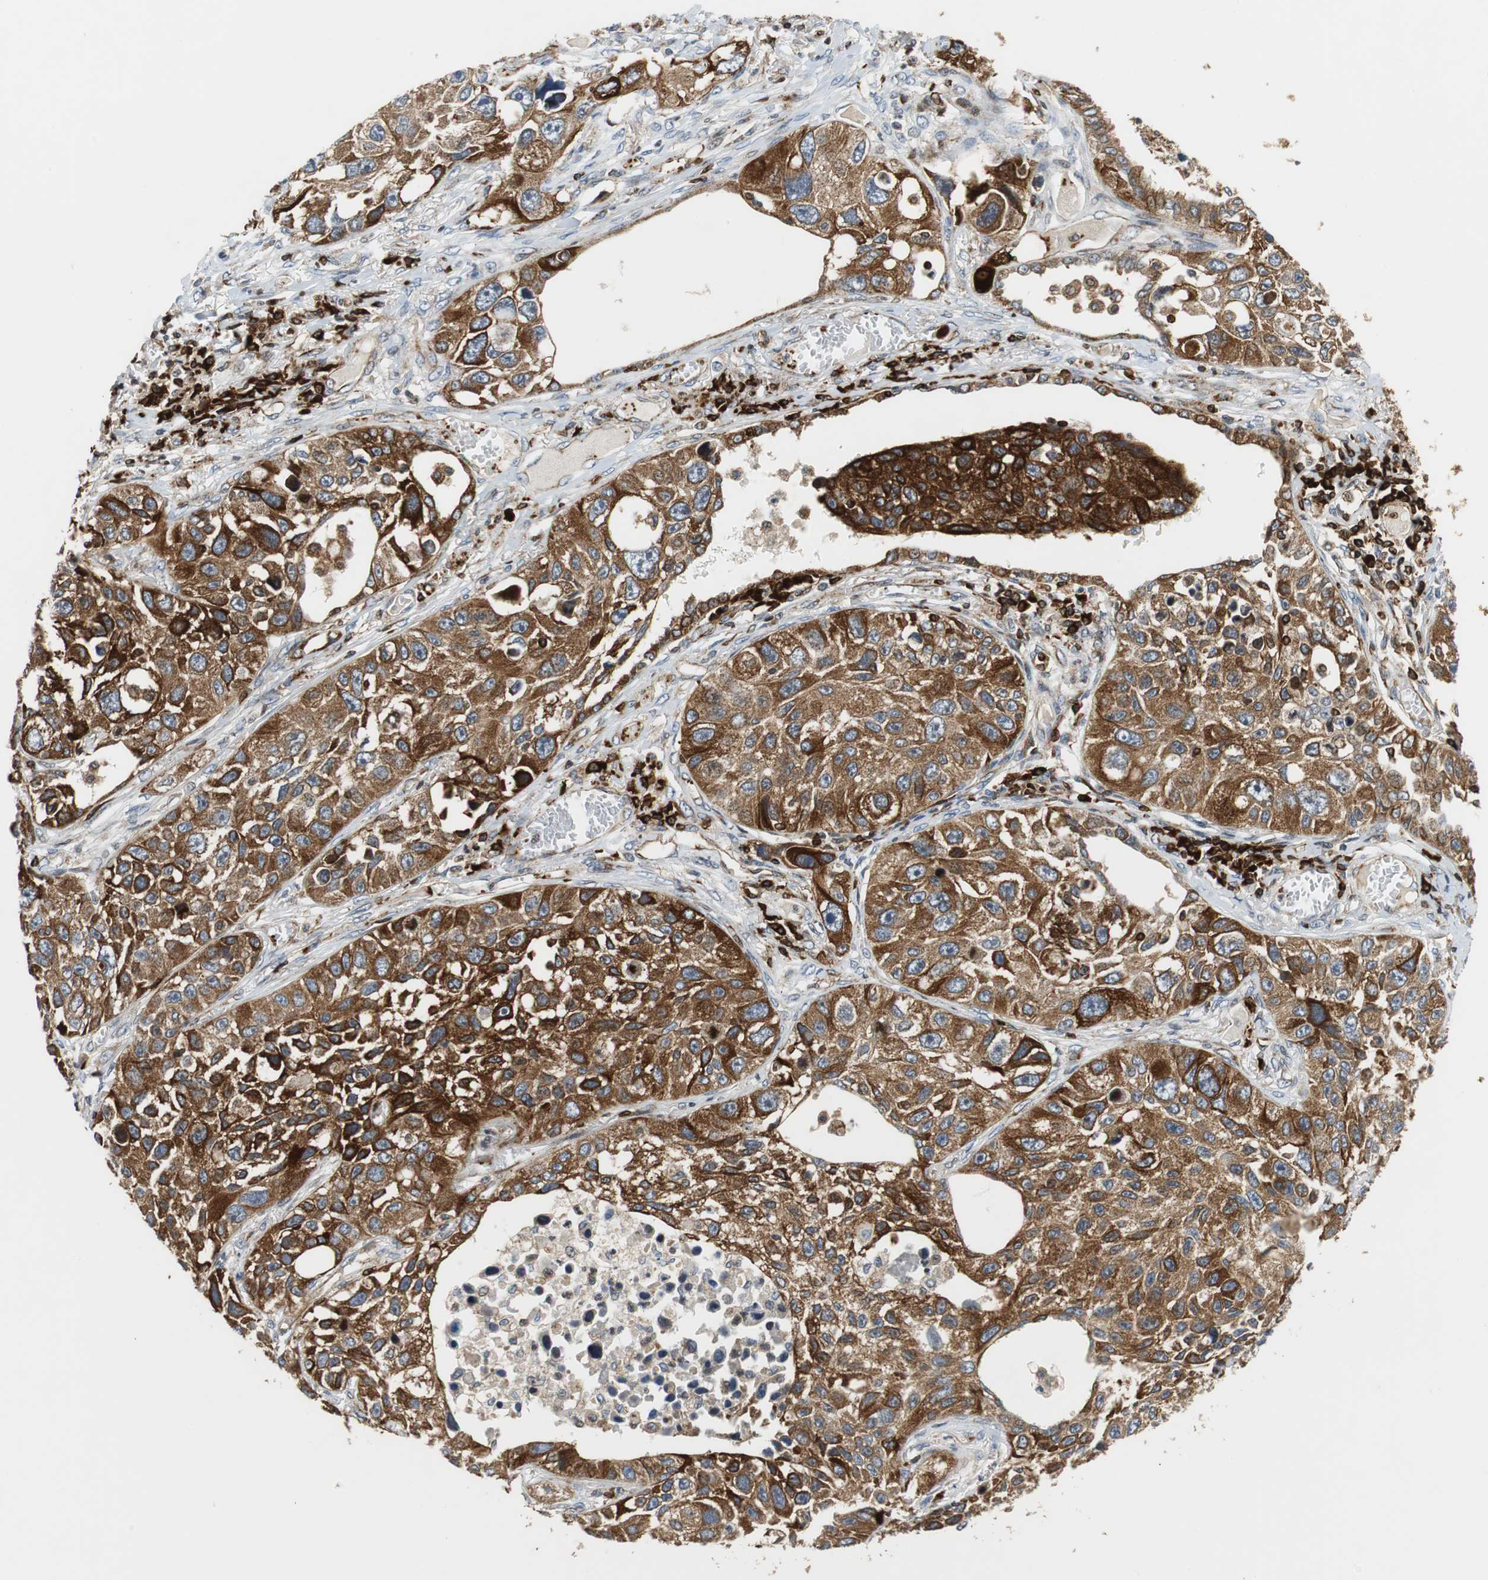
{"staining": {"intensity": "strong", "quantity": ">75%", "location": "cytoplasmic/membranous"}, "tissue": "lung cancer", "cell_type": "Tumor cells", "image_type": "cancer", "snomed": [{"axis": "morphology", "description": "Squamous cell carcinoma, NOS"}, {"axis": "topography", "description": "Lung"}], "caption": "This is an image of immunohistochemistry (IHC) staining of lung cancer (squamous cell carcinoma), which shows strong expression in the cytoplasmic/membranous of tumor cells.", "gene": "TUBA4A", "patient": {"sex": "male", "age": 71}}